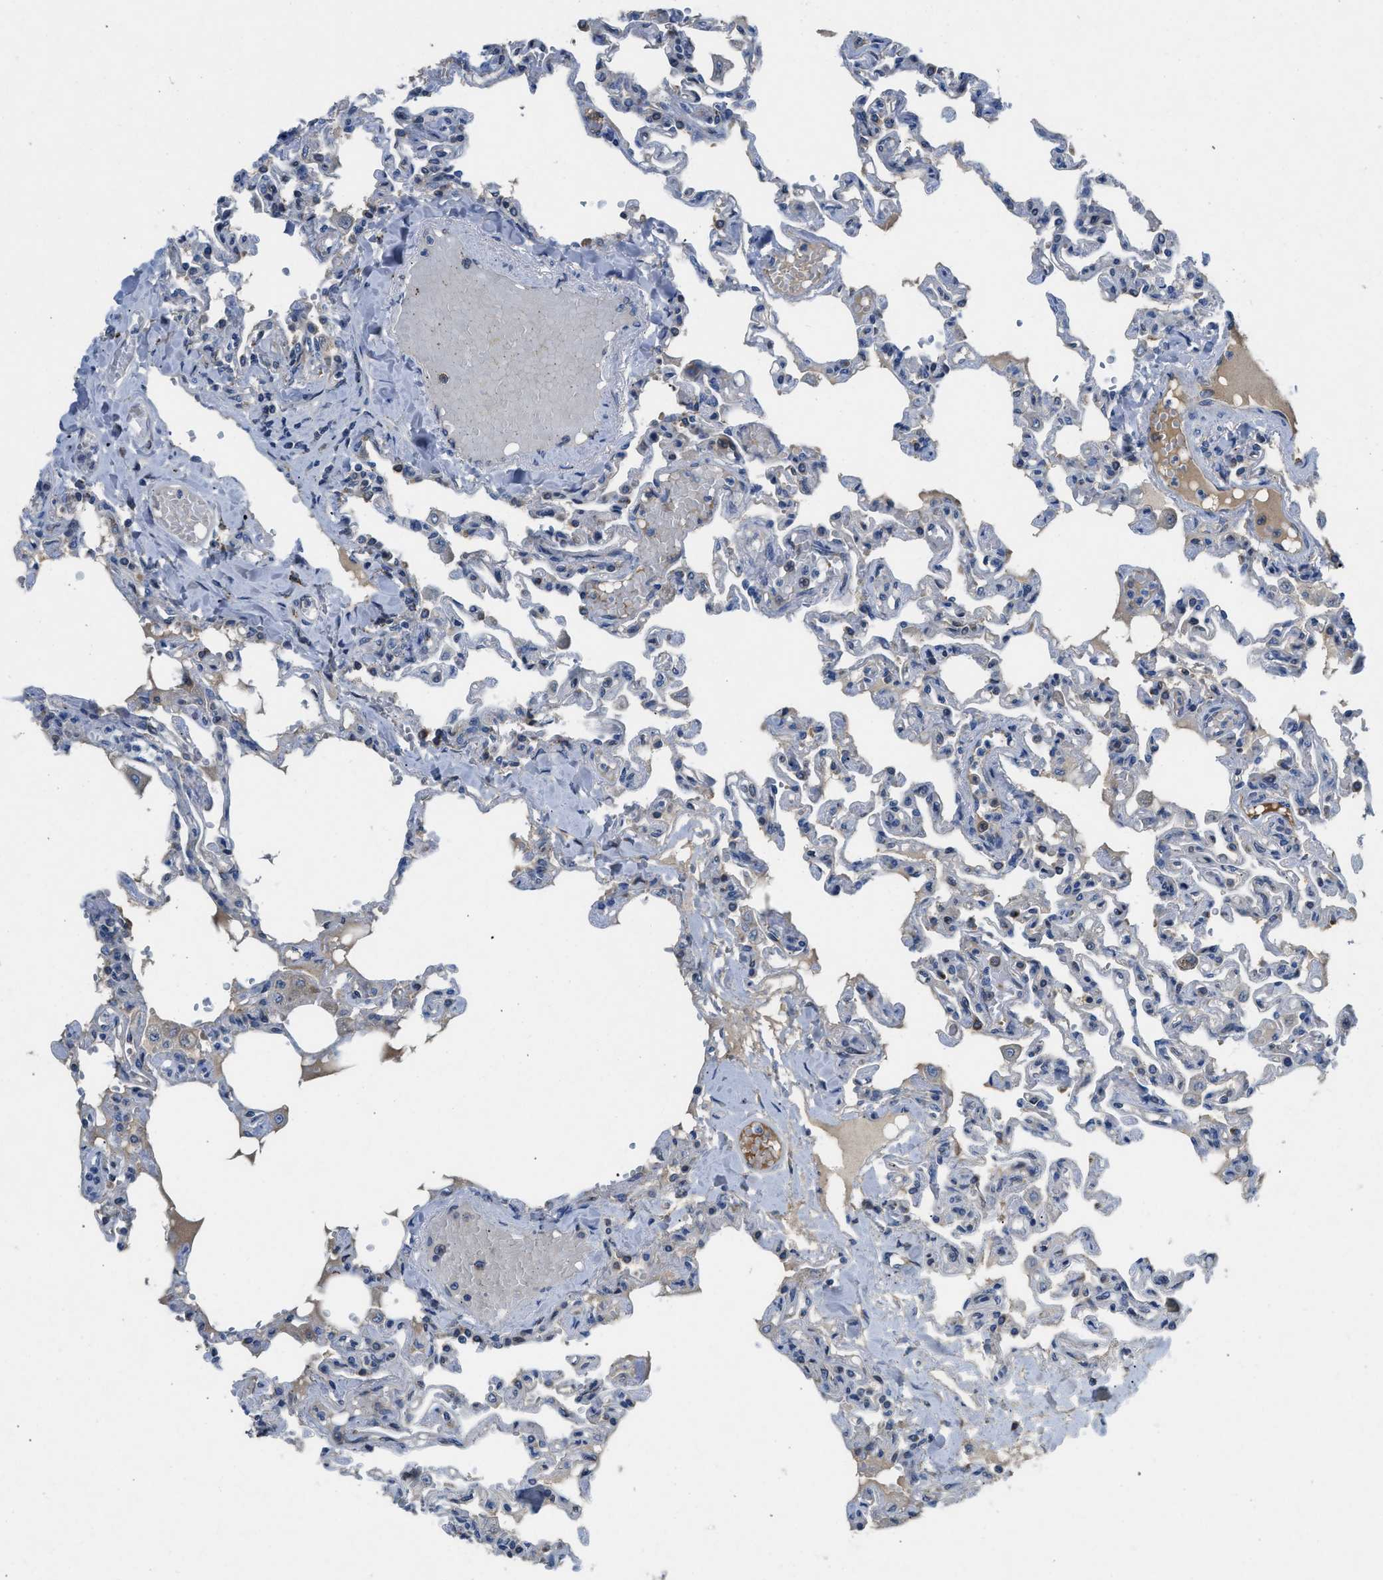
{"staining": {"intensity": "weak", "quantity": "<25%", "location": "cytoplasmic/membranous"}, "tissue": "lung", "cell_type": "Alveolar cells", "image_type": "normal", "snomed": [{"axis": "morphology", "description": "Normal tissue, NOS"}, {"axis": "topography", "description": "Lung"}], "caption": "IHC histopathology image of benign human lung stained for a protein (brown), which shows no staining in alveolar cells.", "gene": "GGCX", "patient": {"sex": "male", "age": 21}}